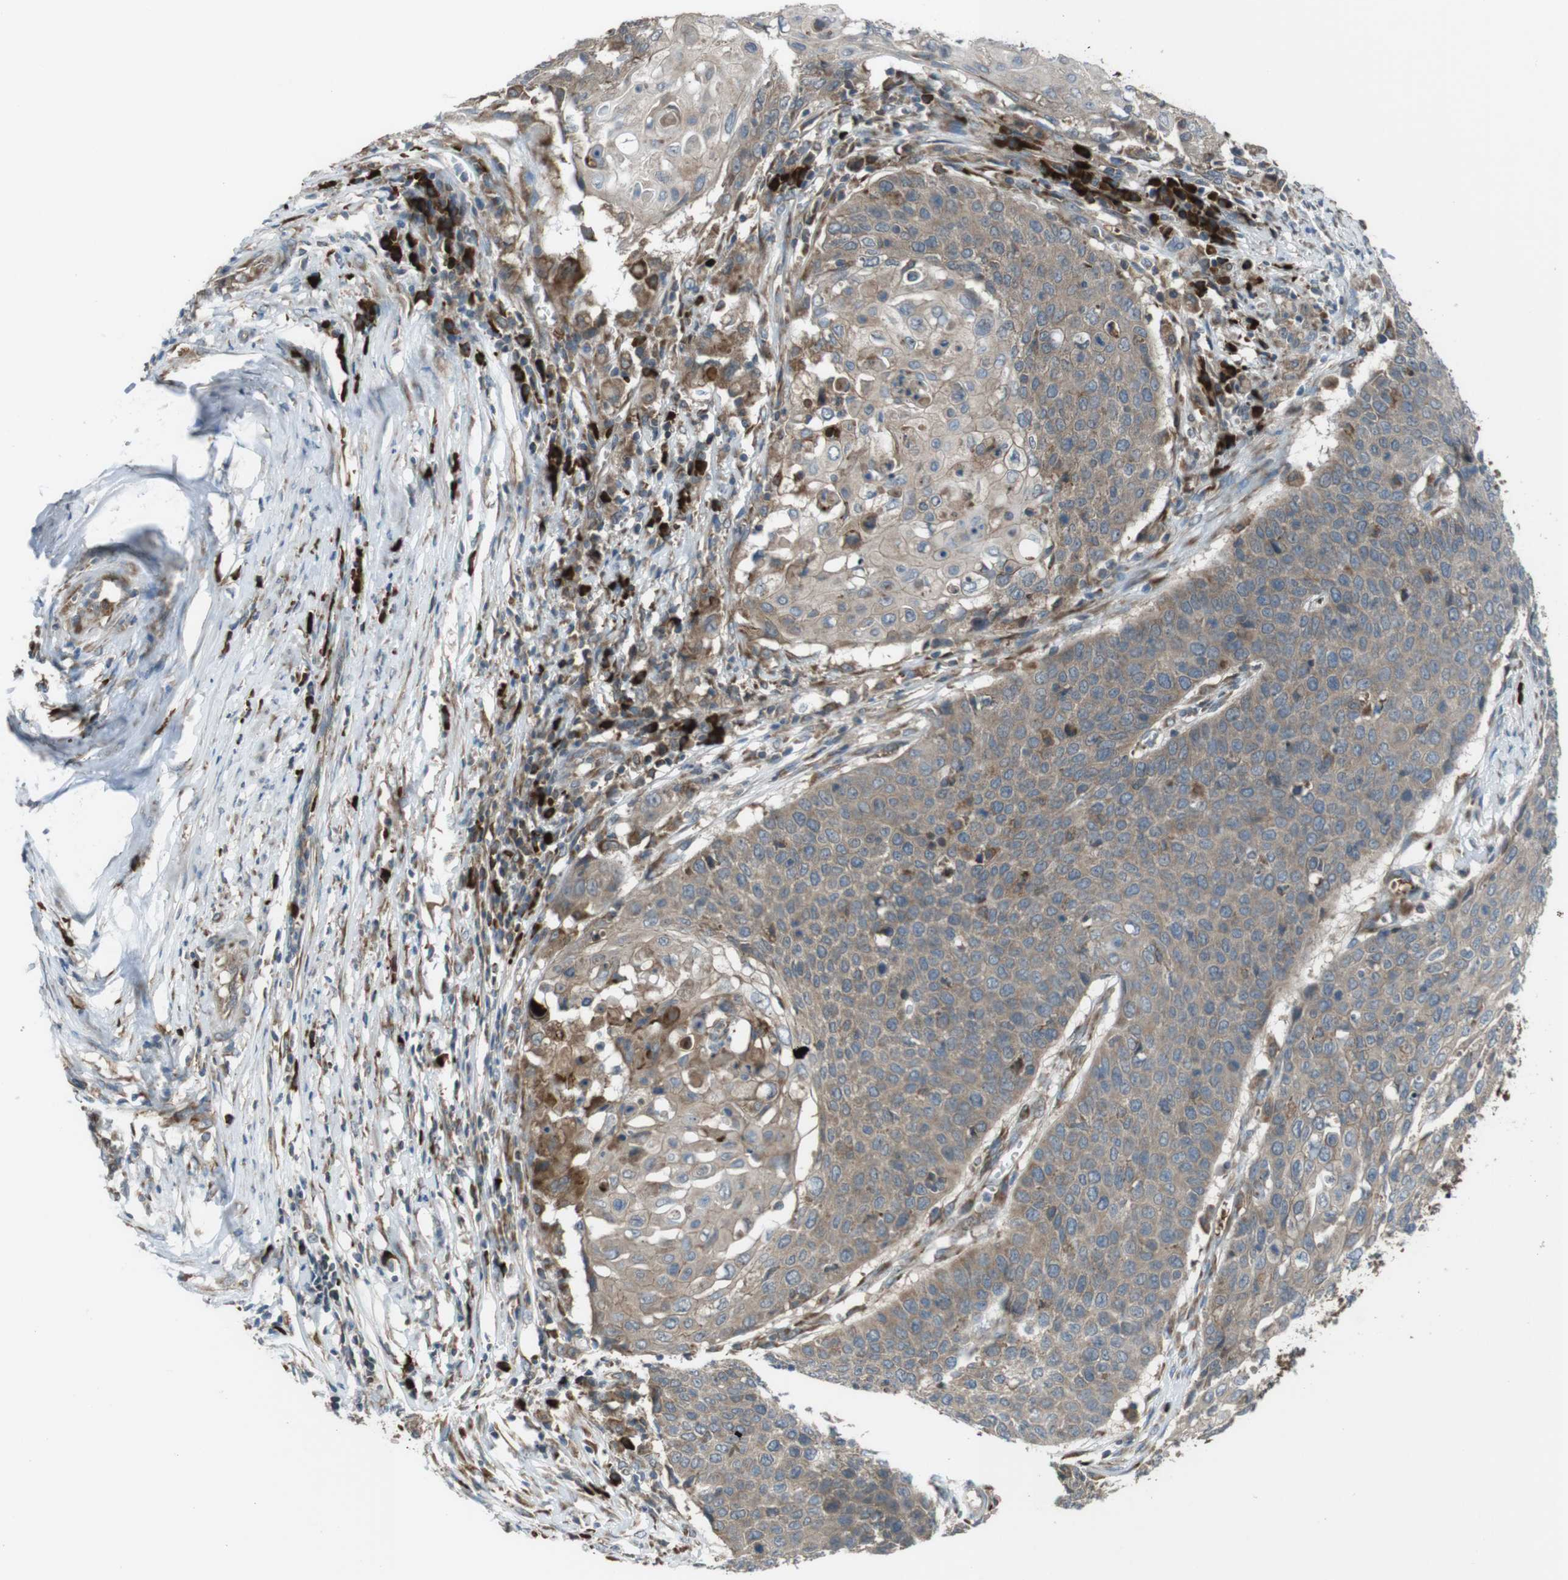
{"staining": {"intensity": "weak", "quantity": "25%-75%", "location": "cytoplasmic/membranous"}, "tissue": "cervical cancer", "cell_type": "Tumor cells", "image_type": "cancer", "snomed": [{"axis": "morphology", "description": "Squamous cell carcinoma, NOS"}, {"axis": "topography", "description": "Cervix"}], "caption": "Squamous cell carcinoma (cervical) was stained to show a protein in brown. There is low levels of weak cytoplasmic/membranous positivity in approximately 25%-75% of tumor cells.", "gene": "SSR3", "patient": {"sex": "female", "age": 39}}